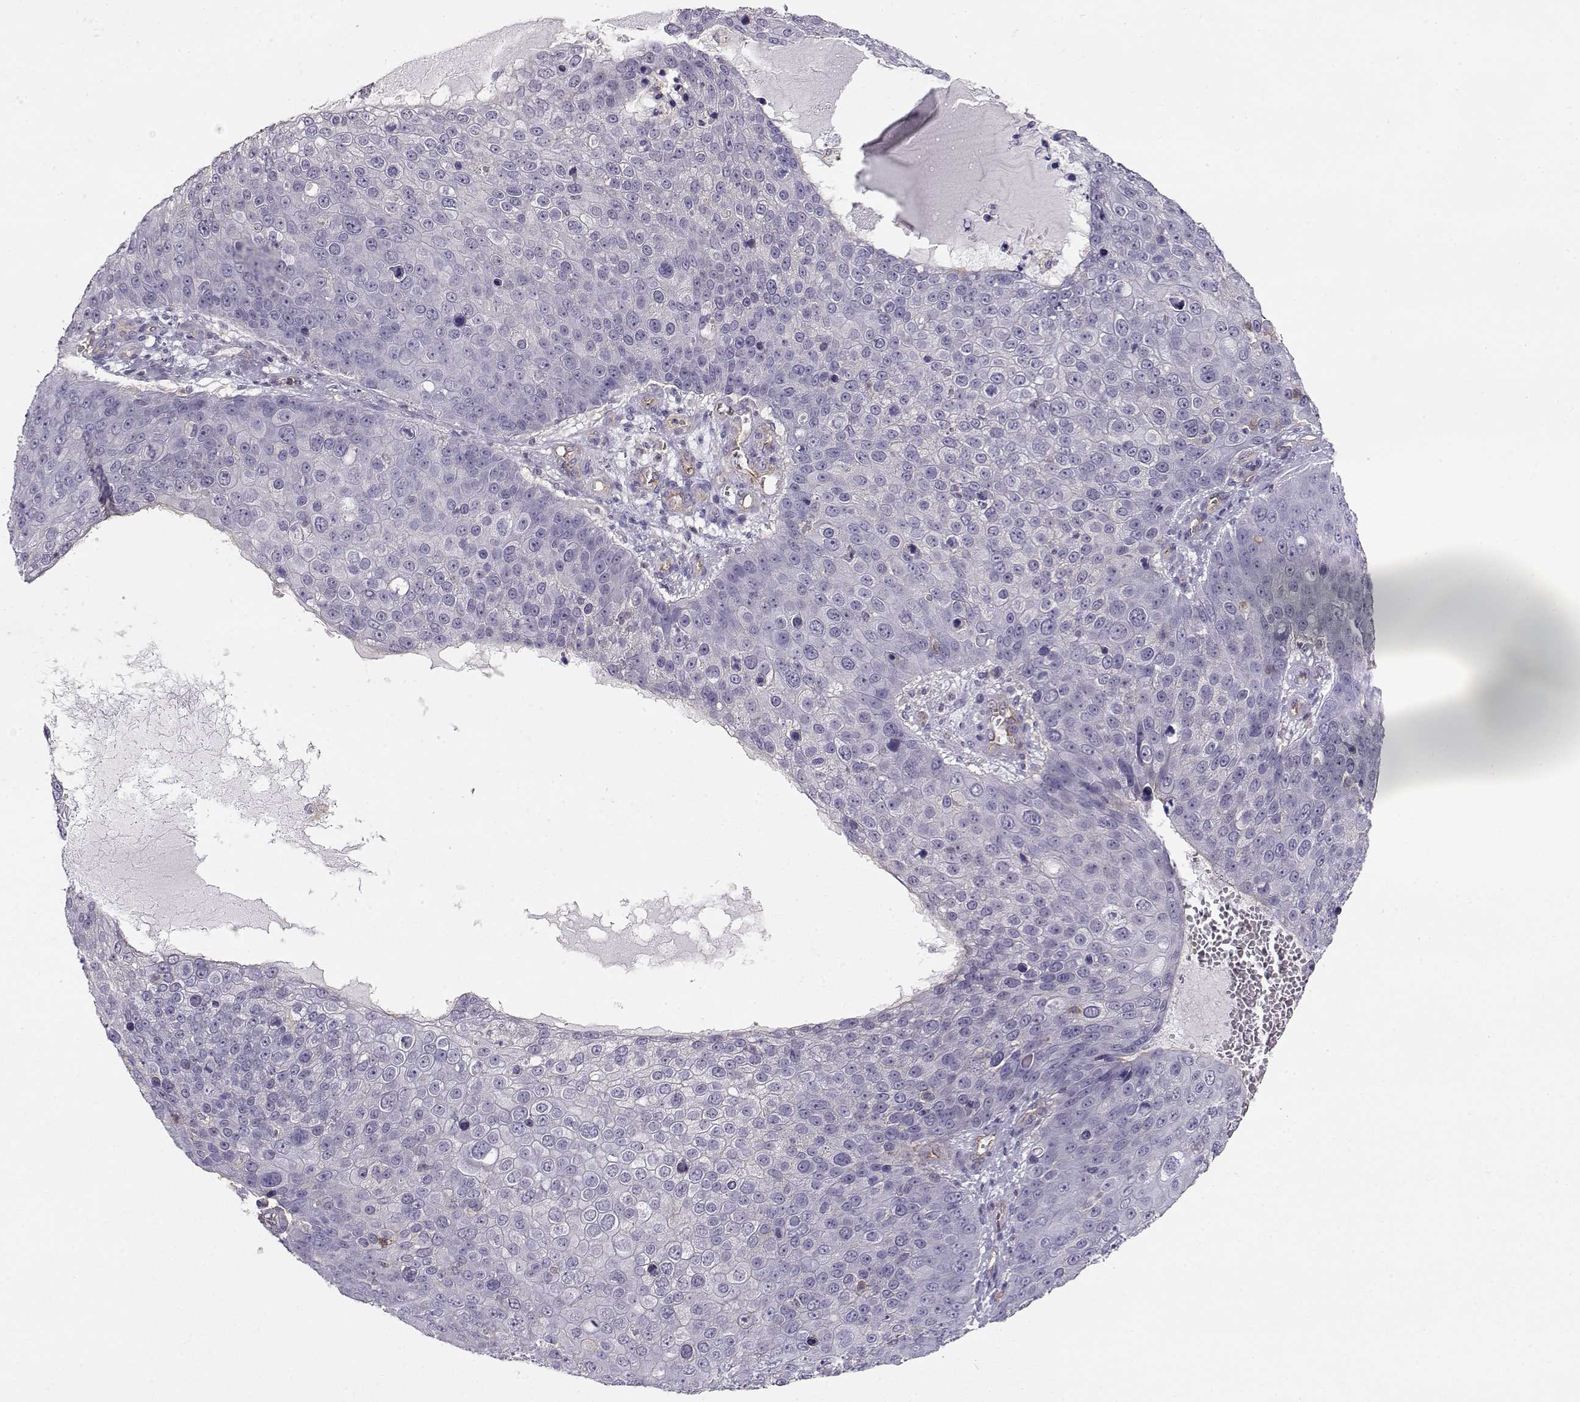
{"staining": {"intensity": "negative", "quantity": "none", "location": "none"}, "tissue": "skin cancer", "cell_type": "Tumor cells", "image_type": "cancer", "snomed": [{"axis": "morphology", "description": "Squamous cell carcinoma, NOS"}, {"axis": "topography", "description": "Skin"}], "caption": "Photomicrograph shows no protein expression in tumor cells of skin cancer tissue. Nuclei are stained in blue.", "gene": "DAPL1", "patient": {"sex": "male", "age": 71}}